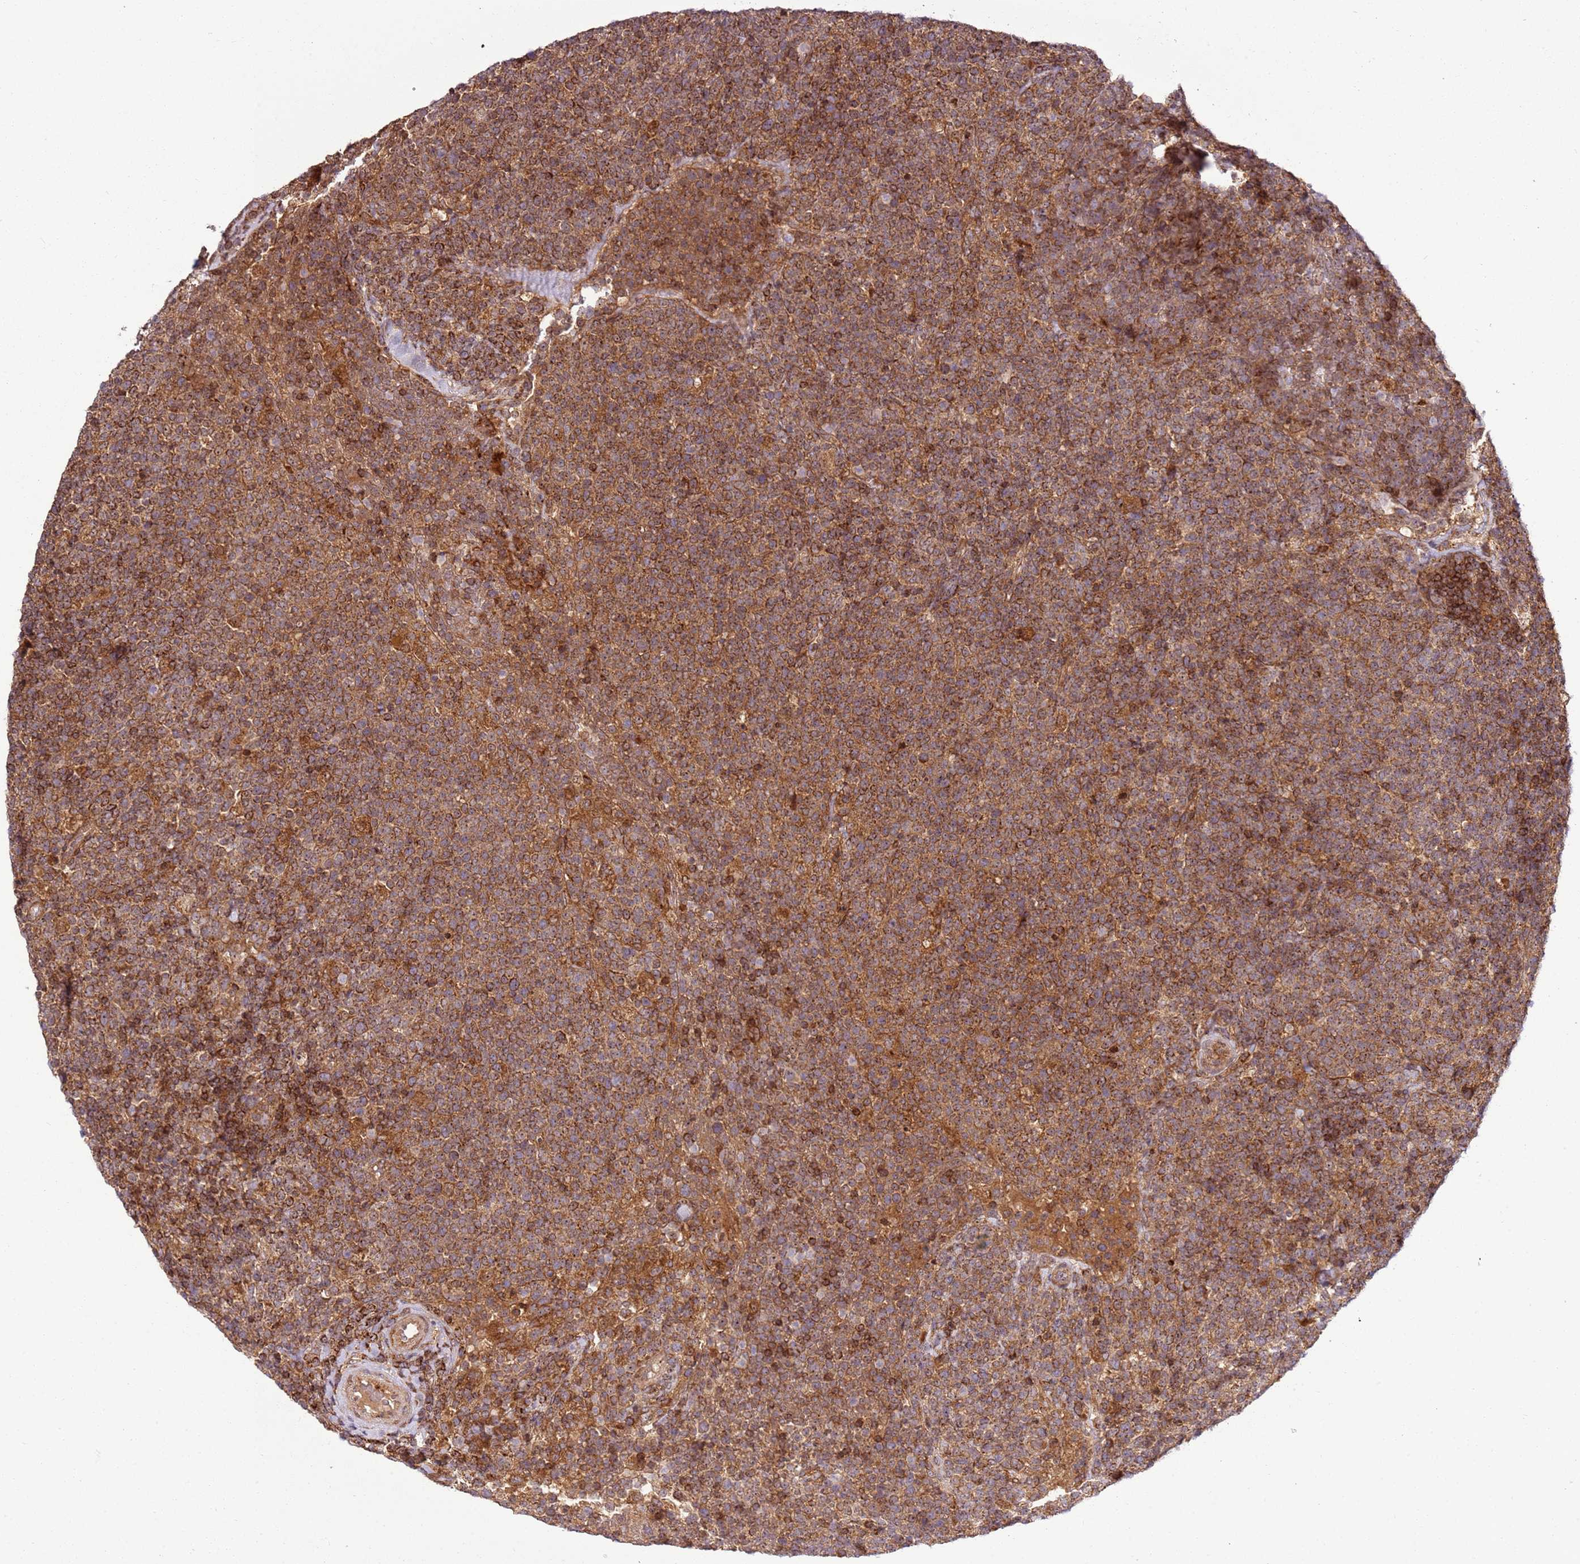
{"staining": {"intensity": "moderate", "quantity": ">75%", "location": "cytoplasmic/membranous"}, "tissue": "lymphoma", "cell_type": "Tumor cells", "image_type": "cancer", "snomed": [{"axis": "morphology", "description": "Malignant lymphoma, non-Hodgkin's type, High grade"}, {"axis": "topography", "description": "Lymph node"}], "caption": "The micrograph displays immunohistochemical staining of high-grade malignant lymphoma, non-Hodgkin's type. There is moderate cytoplasmic/membranous positivity is identified in approximately >75% of tumor cells.", "gene": "RASA3", "patient": {"sex": "male", "age": 61}}